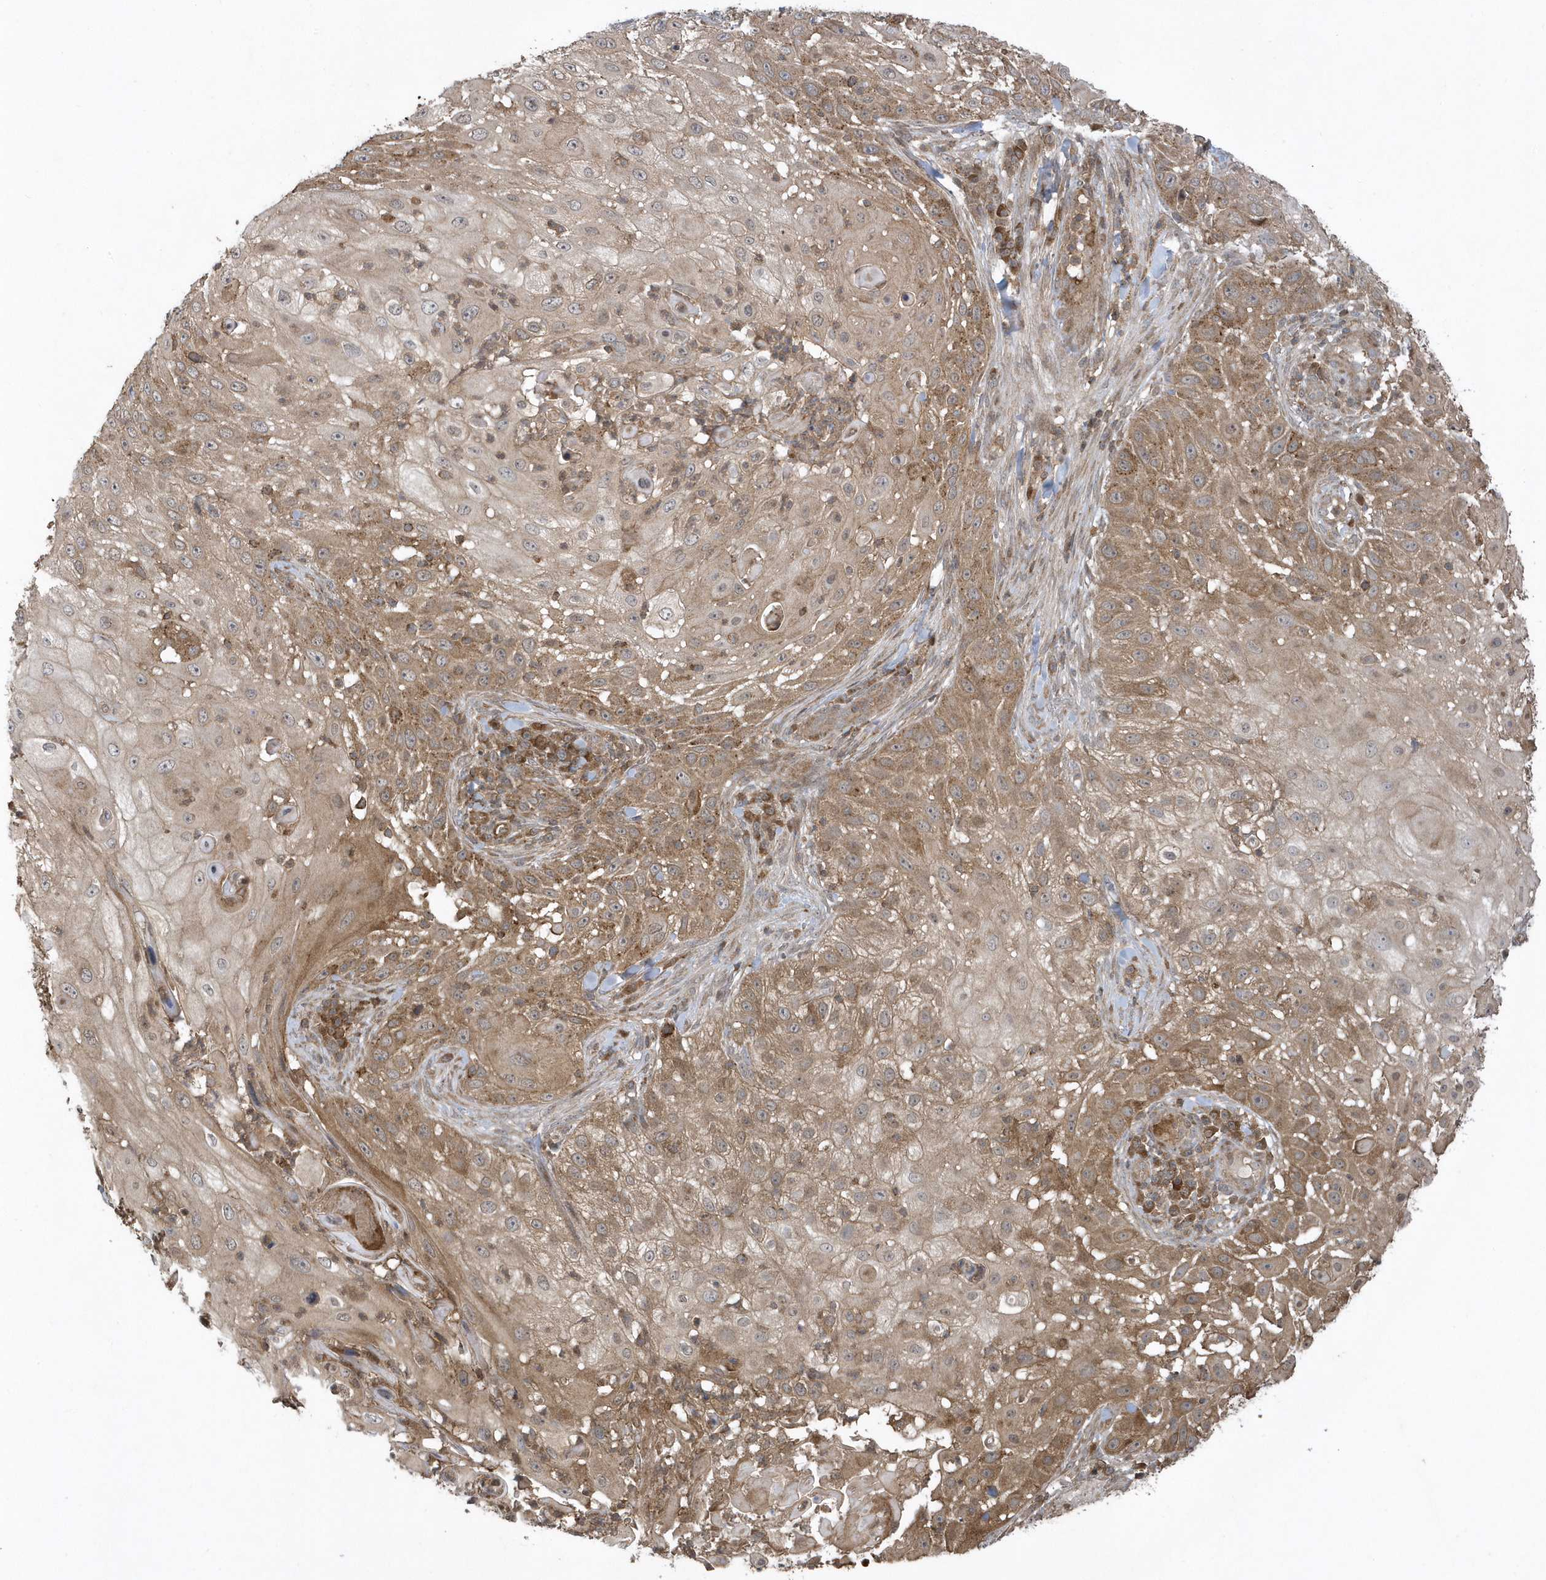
{"staining": {"intensity": "moderate", "quantity": ">75%", "location": "cytoplasmic/membranous"}, "tissue": "skin cancer", "cell_type": "Tumor cells", "image_type": "cancer", "snomed": [{"axis": "morphology", "description": "Squamous cell carcinoma, NOS"}, {"axis": "topography", "description": "Skin"}], "caption": "Immunohistochemistry staining of skin cancer (squamous cell carcinoma), which displays medium levels of moderate cytoplasmic/membranous staining in about >75% of tumor cells indicating moderate cytoplasmic/membranous protein expression. The staining was performed using DAB (3,3'-diaminobenzidine) (brown) for protein detection and nuclei were counterstained in hematoxylin (blue).", "gene": "STAMBP", "patient": {"sex": "female", "age": 44}}